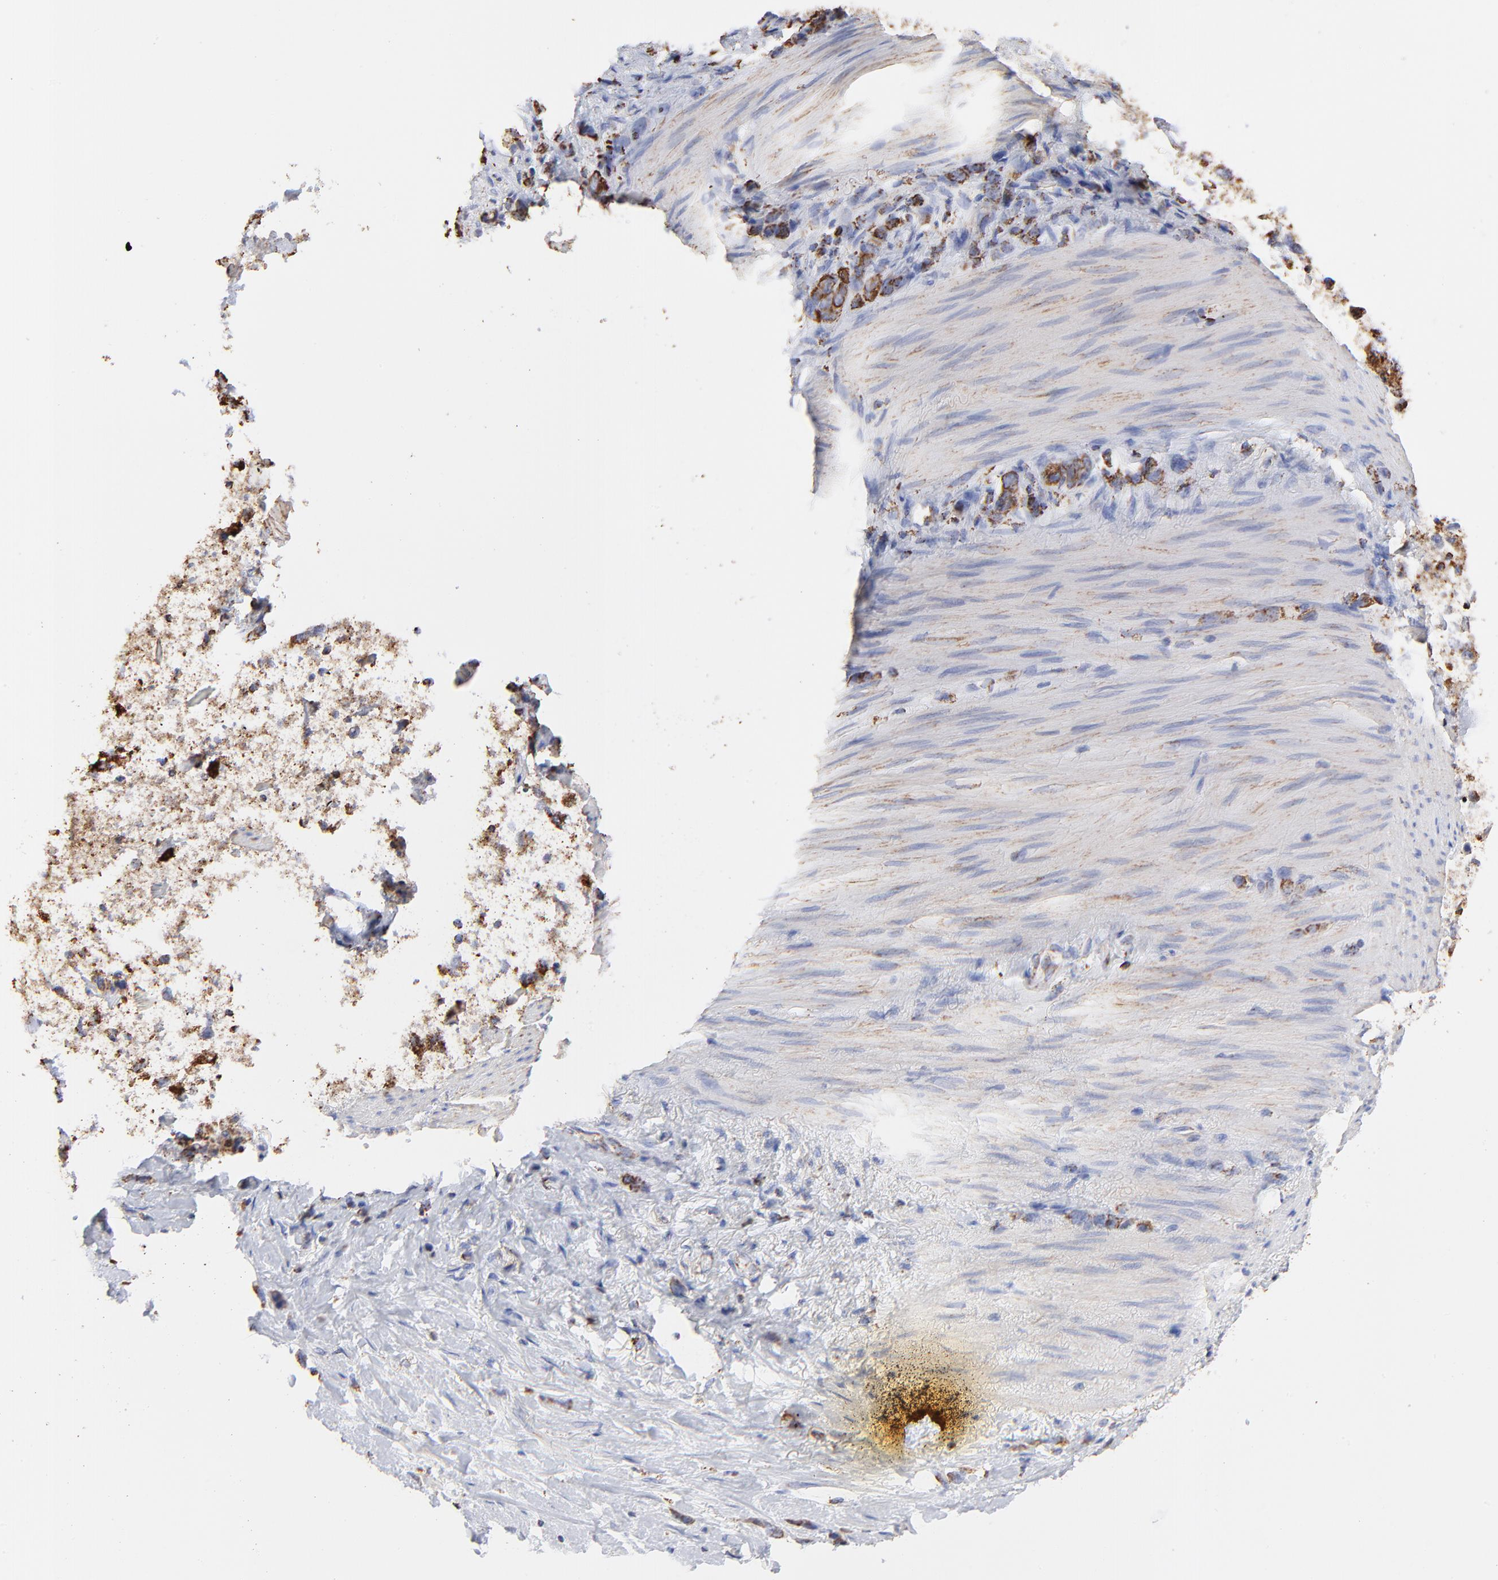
{"staining": {"intensity": "strong", "quantity": ">75%", "location": "cytoplasmic/membranous"}, "tissue": "stomach cancer", "cell_type": "Tumor cells", "image_type": "cancer", "snomed": [{"axis": "morphology", "description": "Normal tissue, NOS"}, {"axis": "morphology", "description": "Adenocarcinoma, NOS"}, {"axis": "morphology", "description": "Adenocarcinoma, High grade"}, {"axis": "topography", "description": "Stomach, upper"}, {"axis": "topography", "description": "Stomach"}], "caption": "A micrograph showing strong cytoplasmic/membranous positivity in about >75% of tumor cells in stomach adenocarcinoma, as visualized by brown immunohistochemical staining.", "gene": "COX4I1", "patient": {"sex": "female", "age": 65}}